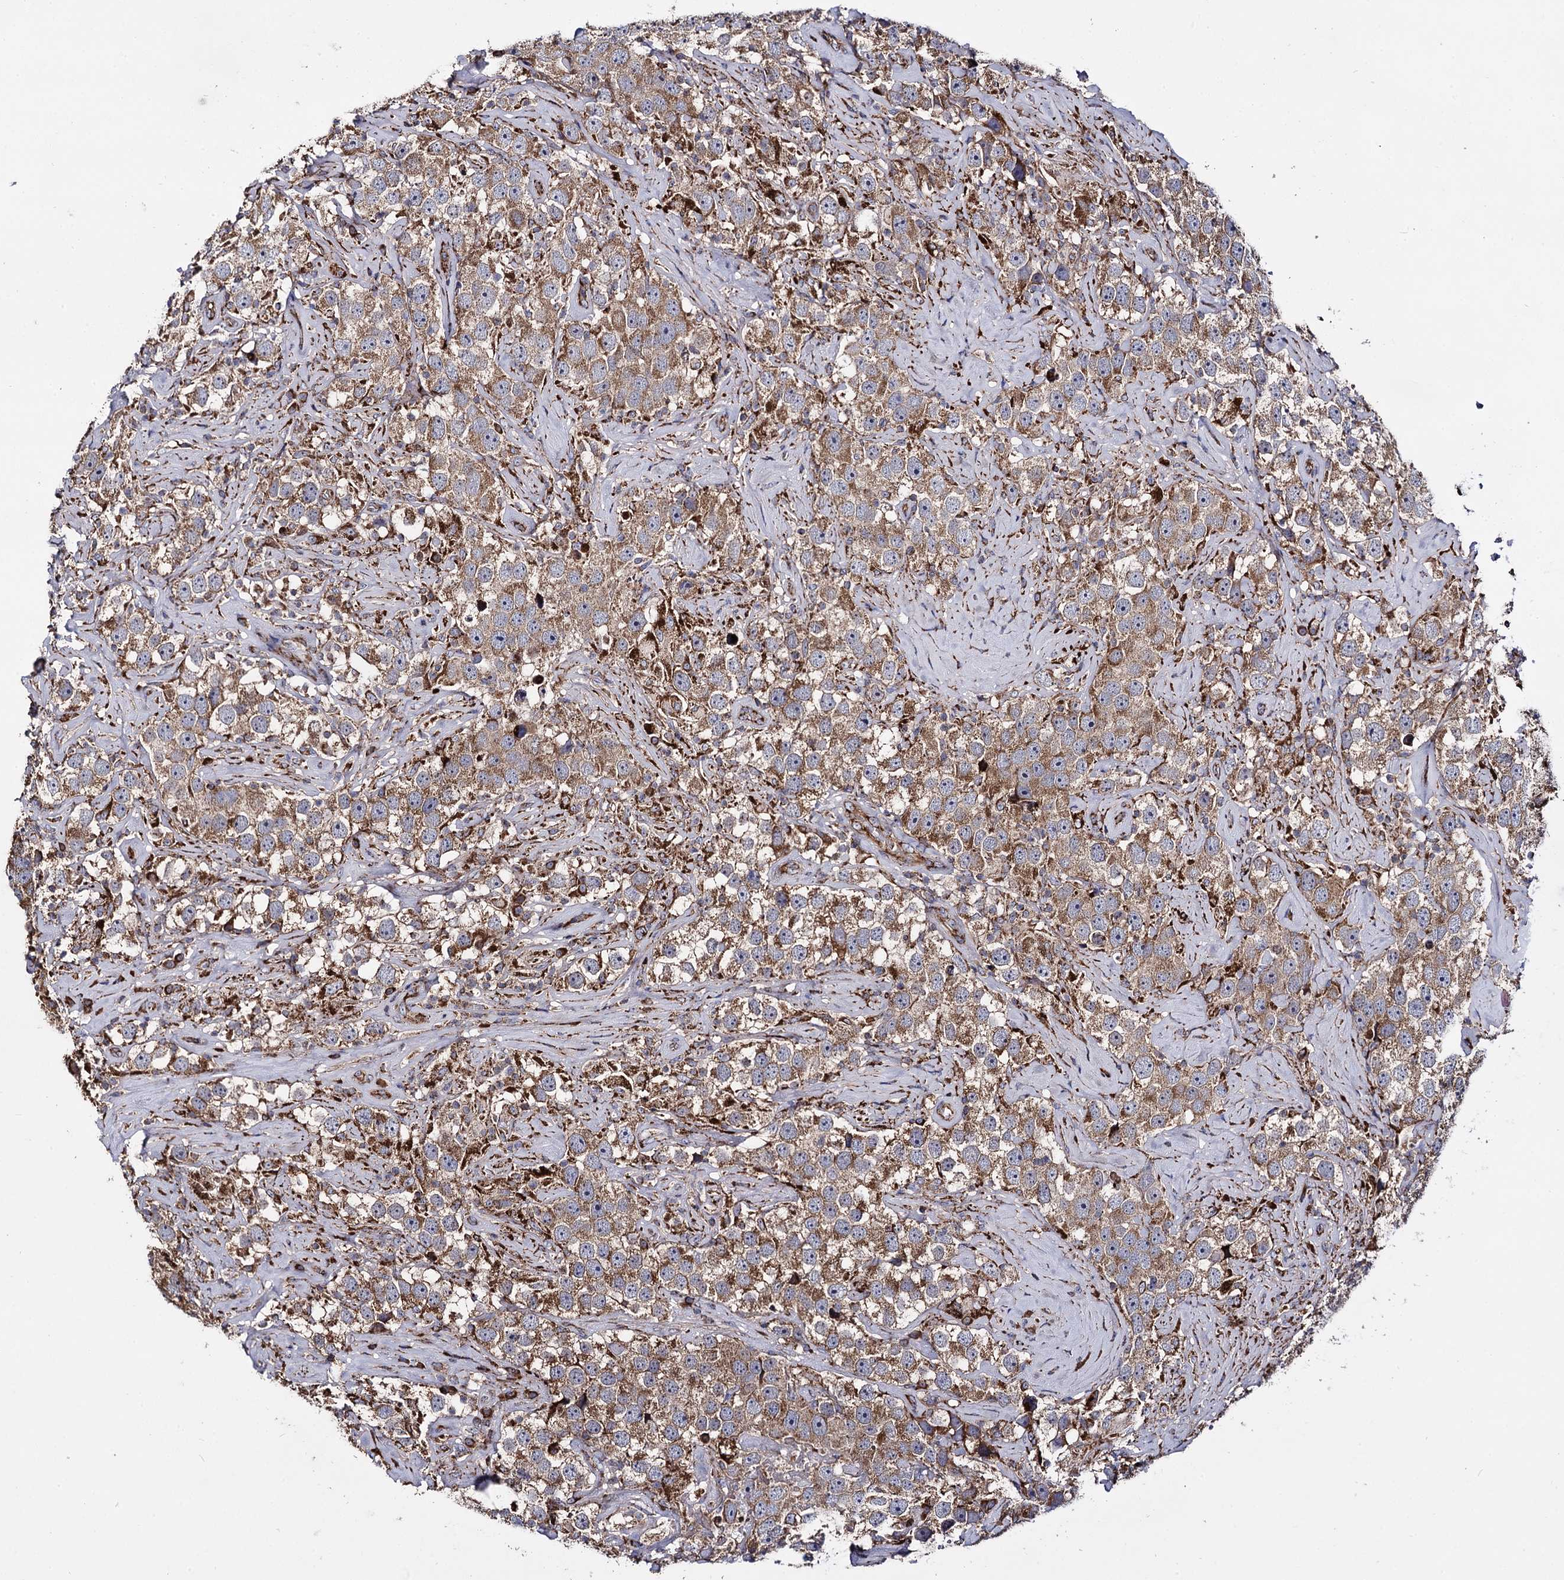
{"staining": {"intensity": "moderate", "quantity": ">75%", "location": "cytoplasmic/membranous"}, "tissue": "testis cancer", "cell_type": "Tumor cells", "image_type": "cancer", "snomed": [{"axis": "morphology", "description": "Seminoma, NOS"}, {"axis": "topography", "description": "Testis"}], "caption": "Immunohistochemistry of human testis cancer shows medium levels of moderate cytoplasmic/membranous staining in approximately >75% of tumor cells. Nuclei are stained in blue.", "gene": "IQCH", "patient": {"sex": "male", "age": 49}}